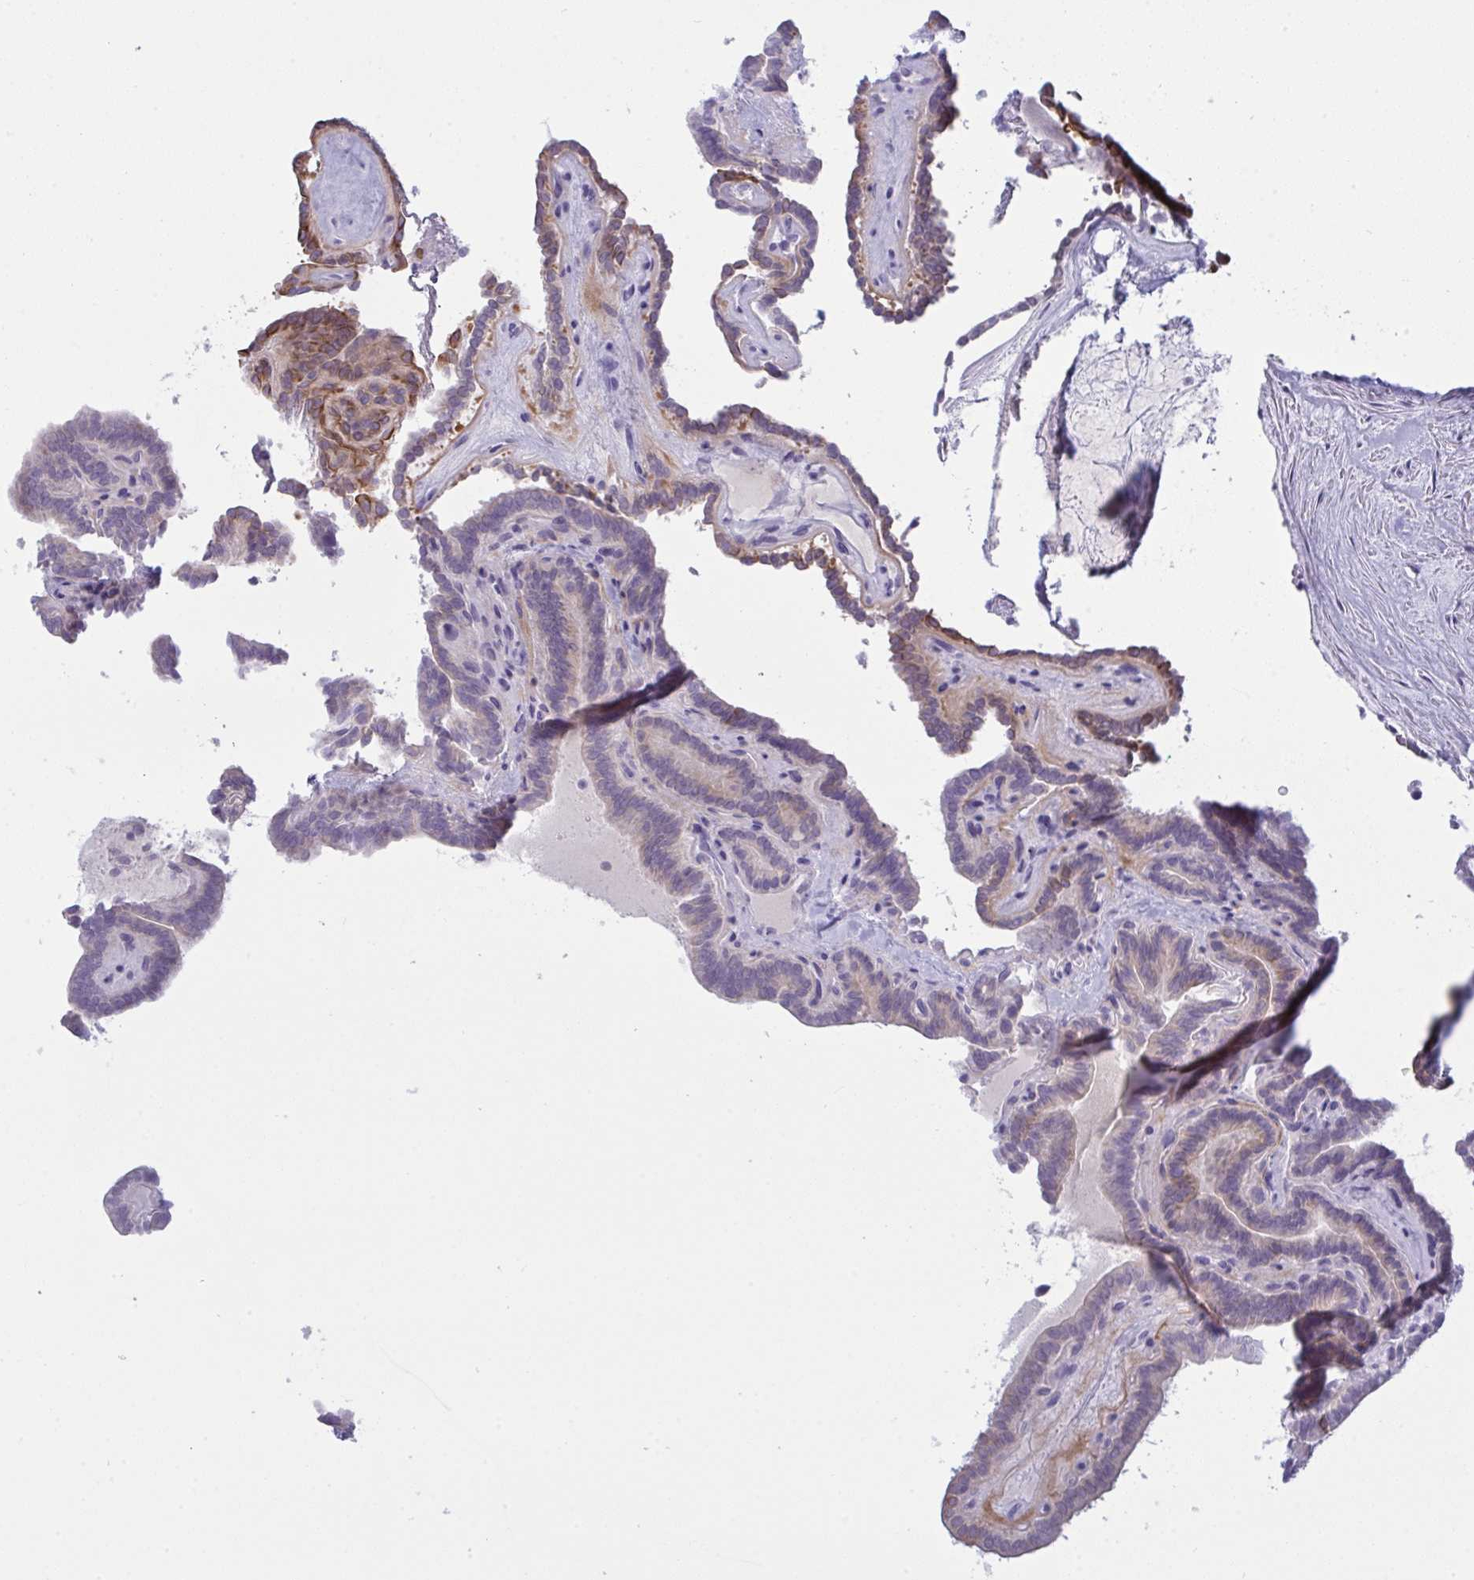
{"staining": {"intensity": "moderate", "quantity": "<25%", "location": "cytoplasmic/membranous"}, "tissue": "thyroid cancer", "cell_type": "Tumor cells", "image_type": "cancer", "snomed": [{"axis": "morphology", "description": "Papillary adenocarcinoma, NOS"}, {"axis": "topography", "description": "Thyroid gland"}], "caption": "An IHC photomicrograph of tumor tissue is shown. Protein staining in brown labels moderate cytoplasmic/membranous positivity in thyroid cancer within tumor cells.", "gene": "TENT5D", "patient": {"sex": "female", "age": 21}}